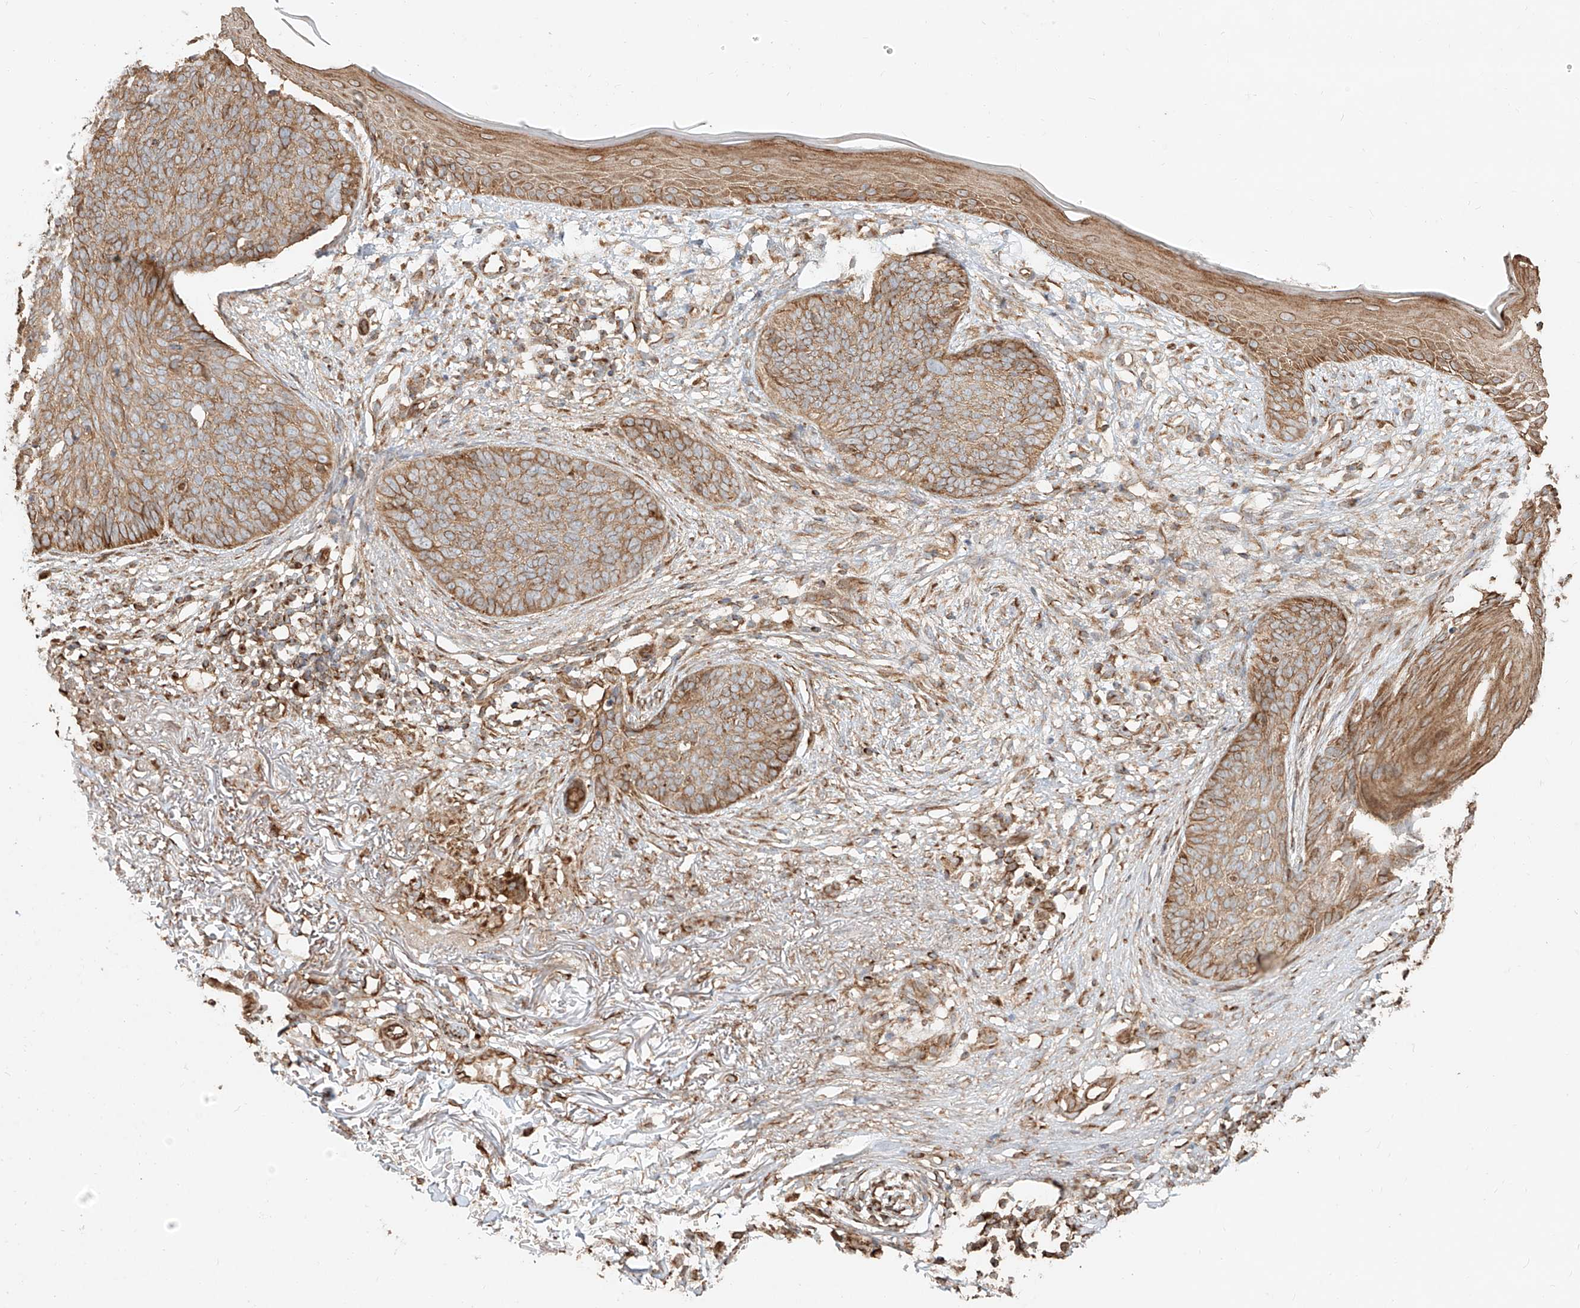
{"staining": {"intensity": "moderate", "quantity": ">75%", "location": "cytoplasmic/membranous"}, "tissue": "skin cancer", "cell_type": "Tumor cells", "image_type": "cancer", "snomed": [{"axis": "morphology", "description": "Basal cell carcinoma"}, {"axis": "topography", "description": "Skin"}], "caption": "A histopathology image of basal cell carcinoma (skin) stained for a protein exhibits moderate cytoplasmic/membranous brown staining in tumor cells.", "gene": "EFNB1", "patient": {"sex": "female", "age": 70}}